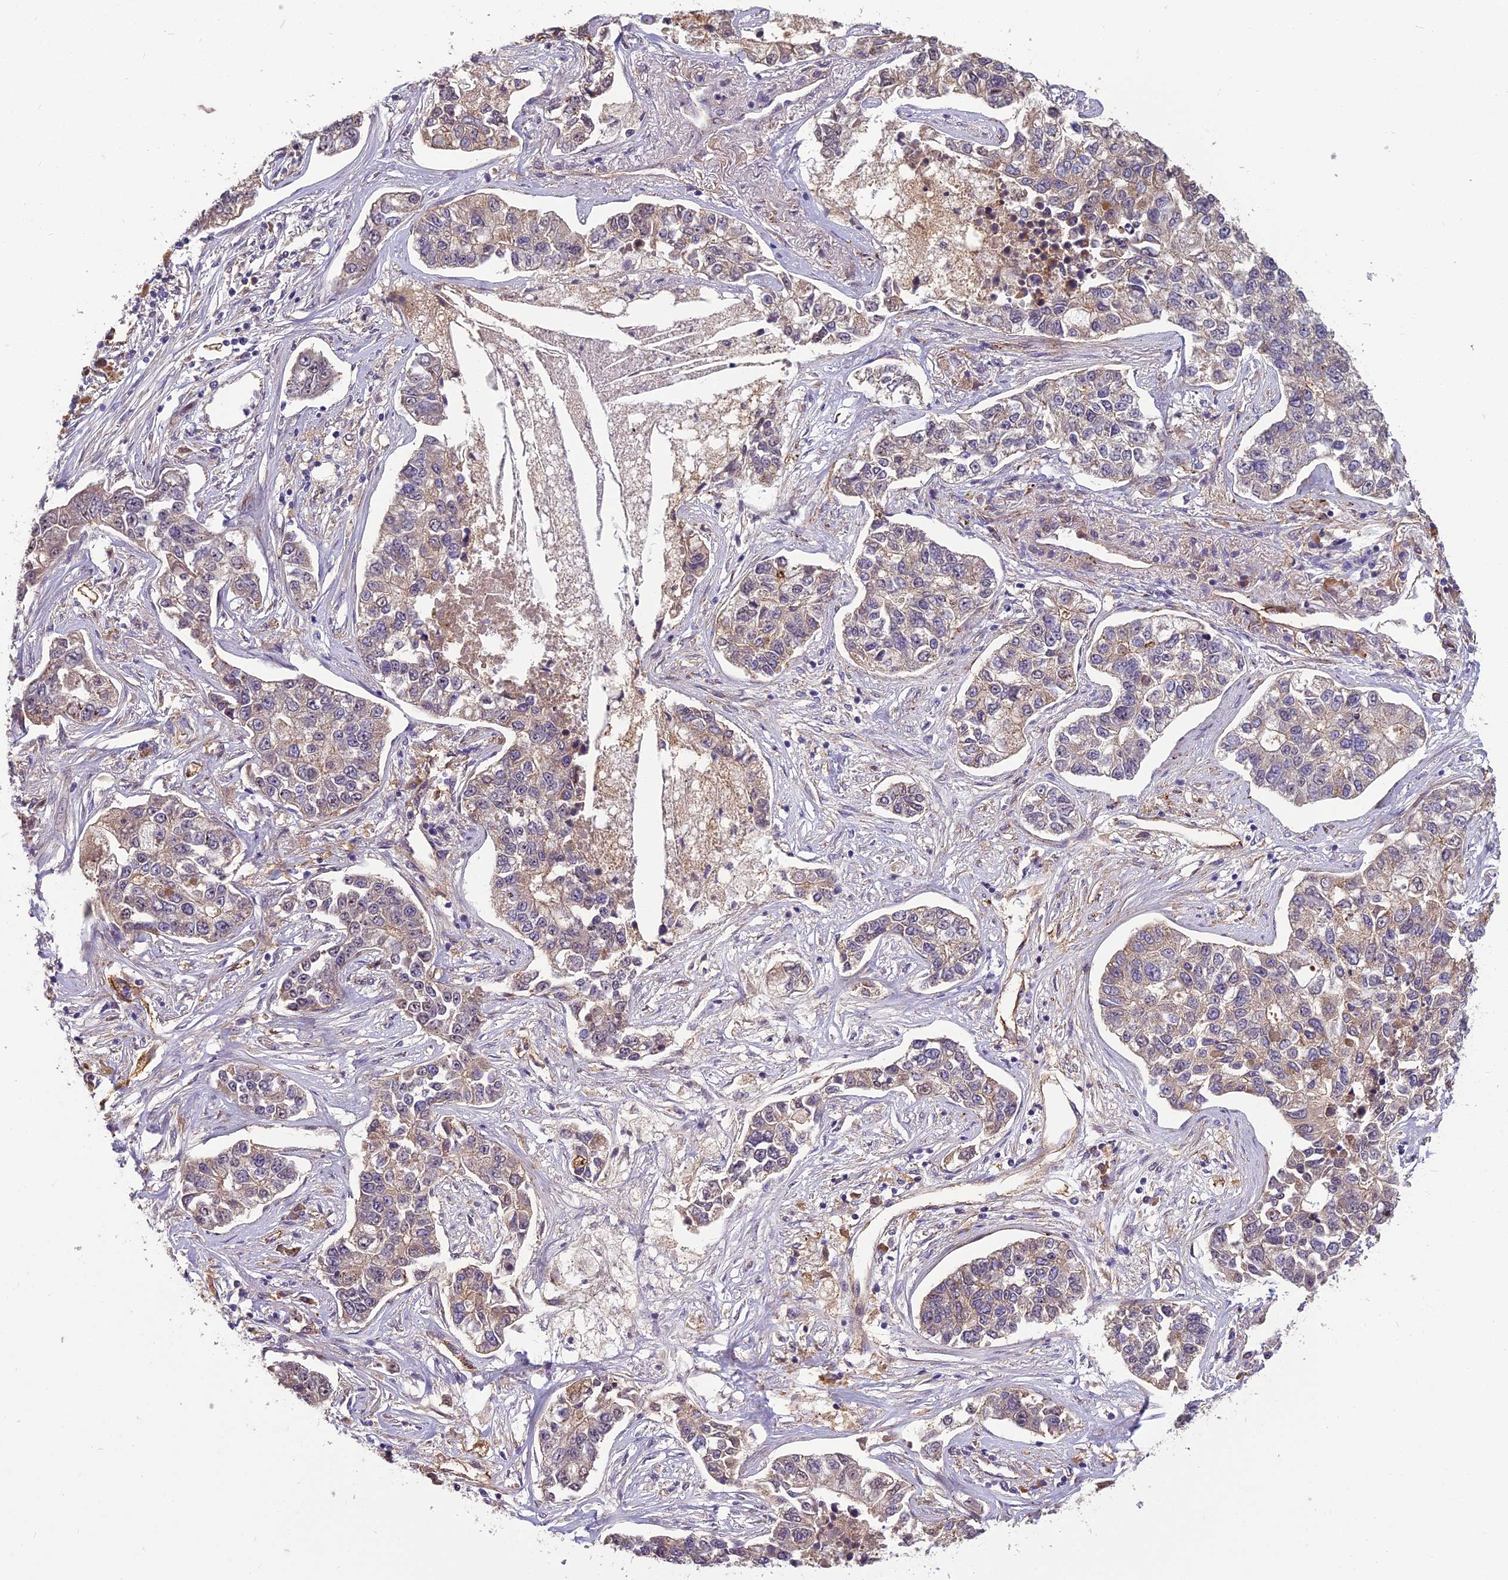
{"staining": {"intensity": "weak", "quantity": "25%-75%", "location": "cytoplasmic/membranous"}, "tissue": "lung cancer", "cell_type": "Tumor cells", "image_type": "cancer", "snomed": [{"axis": "morphology", "description": "Adenocarcinoma, NOS"}, {"axis": "topography", "description": "Lung"}], "caption": "Adenocarcinoma (lung) tissue shows weak cytoplasmic/membranous expression in about 25%-75% of tumor cells", "gene": "TSPAN15", "patient": {"sex": "male", "age": 49}}